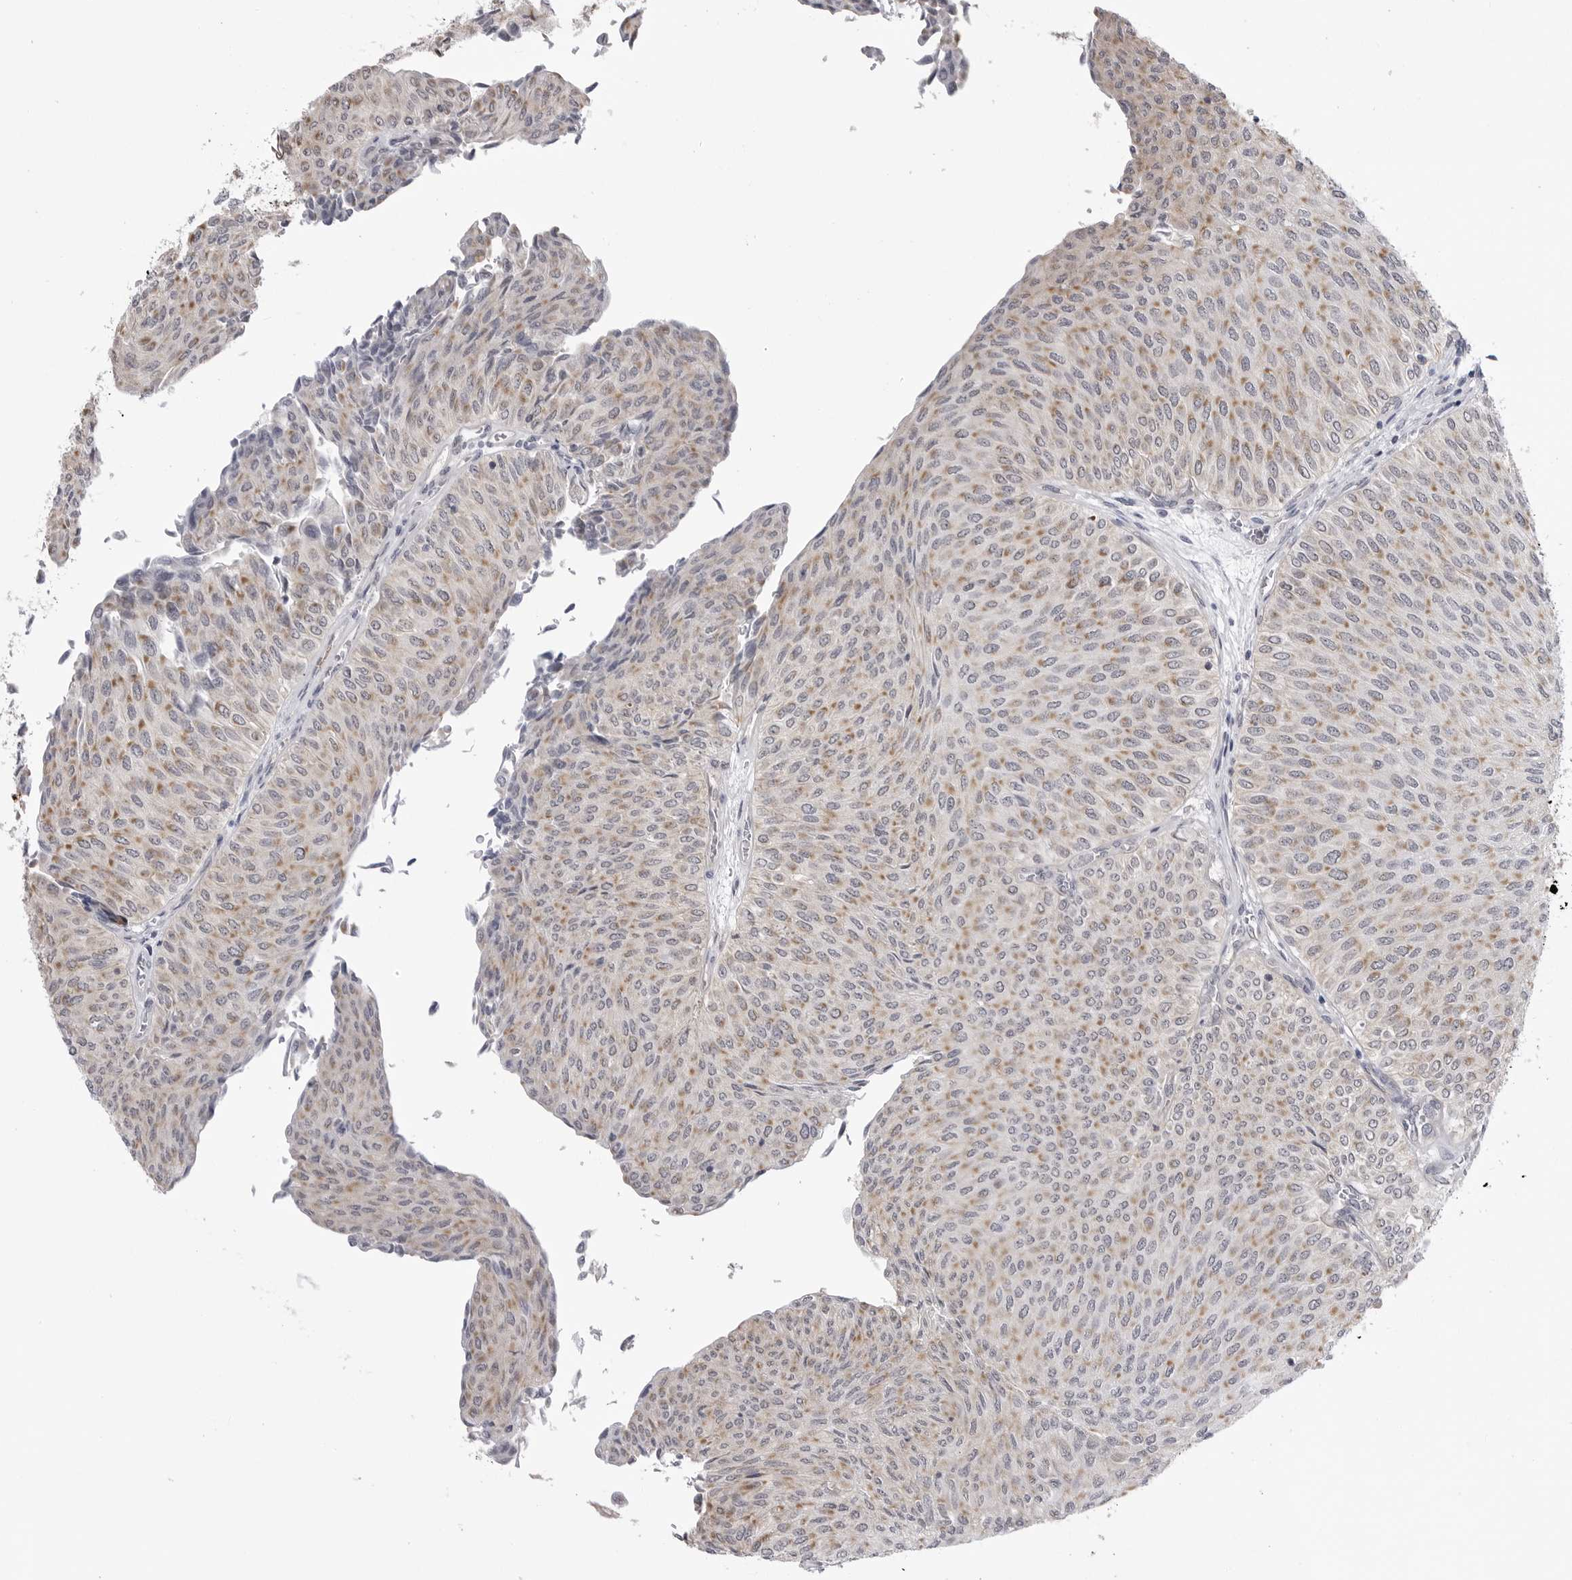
{"staining": {"intensity": "moderate", "quantity": ">75%", "location": "cytoplasmic/membranous"}, "tissue": "urothelial cancer", "cell_type": "Tumor cells", "image_type": "cancer", "snomed": [{"axis": "morphology", "description": "Urothelial carcinoma, Low grade"}, {"axis": "topography", "description": "Urinary bladder"}], "caption": "Urothelial cancer stained with DAB immunohistochemistry reveals medium levels of moderate cytoplasmic/membranous staining in about >75% of tumor cells. (DAB (3,3'-diaminobenzidine) IHC, brown staining for protein, blue staining for nuclei).", "gene": "FH", "patient": {"sex": "male", "age": 78}}